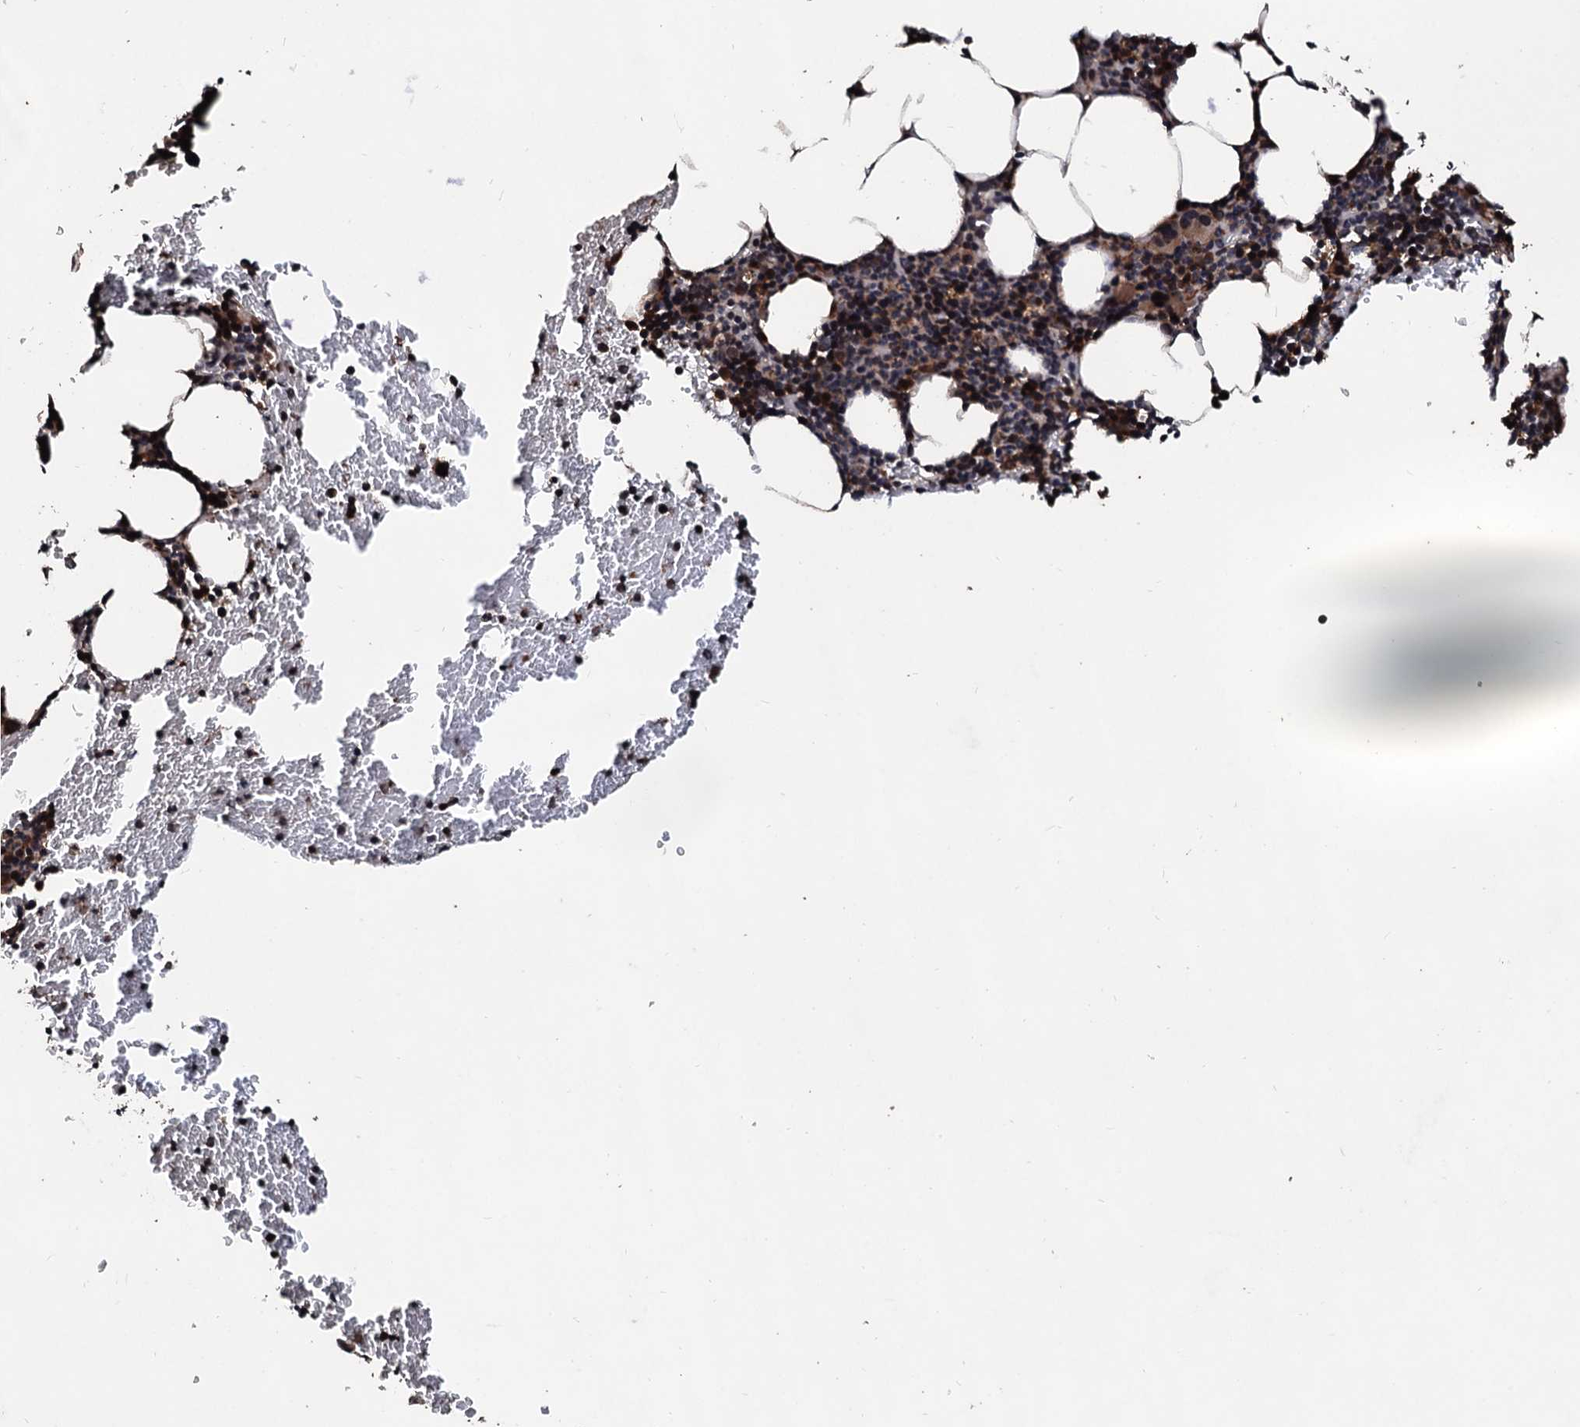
{"staining": {"intensity": "moderate", "quantity": ">75%", "location": "cytoplasmic/membranous,nuclear"}, "tissue": "bone marrow", "cell_type": "Hematopoietic cells", "image_type": "normal", "snomed": [{"axis": "morphology", "description": "Normal tissue, NOS"}, {"axis": "topography", "description": "Bone marrow"}], "caption": "A histopathology image of bone marrow stained for a protein demonstrates moderate cytoplasmic/membranous,nuclear brown staining in hematopoietic cells.", "gene": "SUPT7L", "patient": {"sex": "female", "age": 77}}